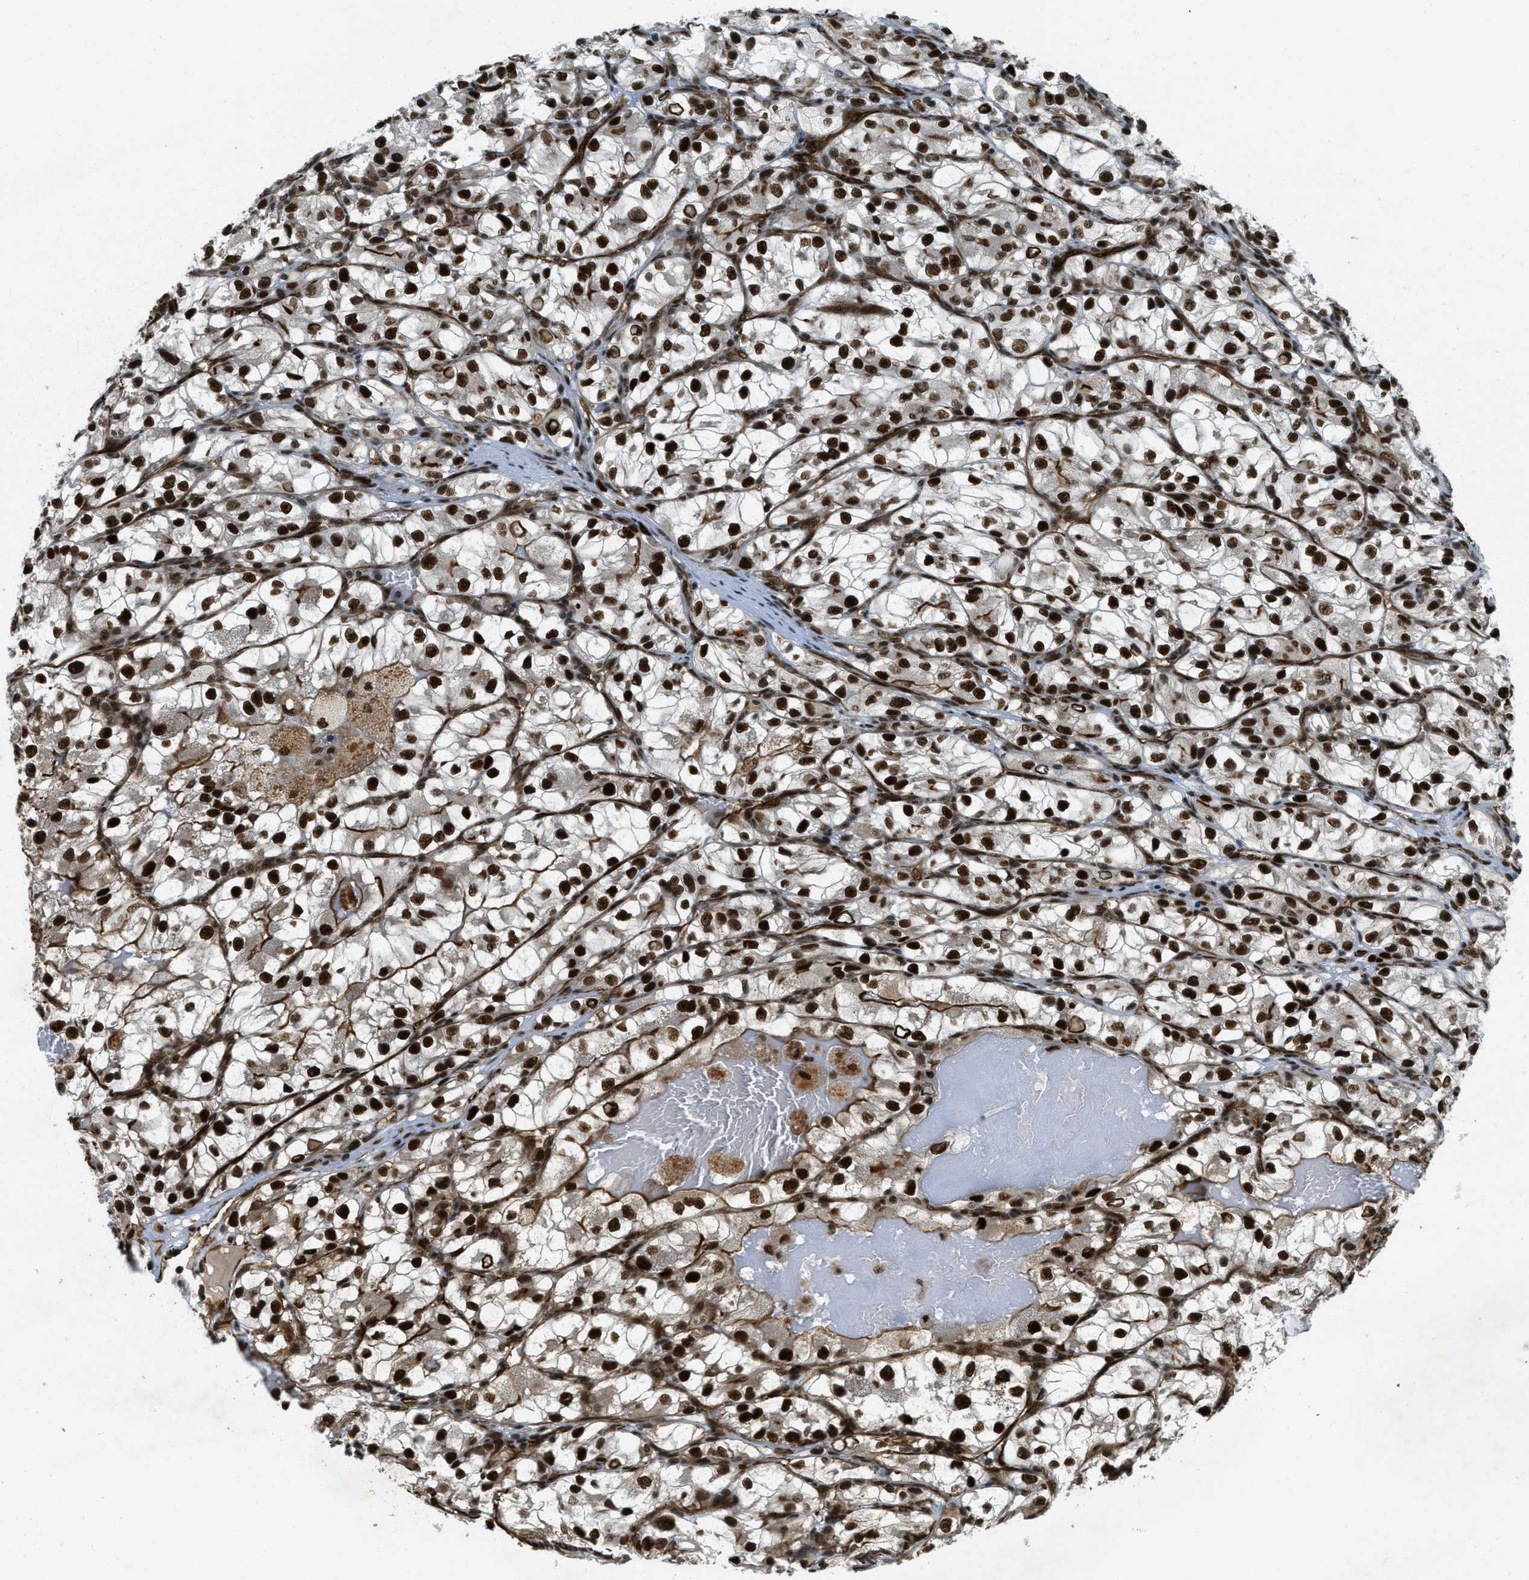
{"staining": {"intensity": "strong", "quantity": ">75%", "location": "cytoplasmic/membranous,nuclear"}, "tissue": "renal cancer", "cell_type": "Tumor cells", "image_type": "cancer", "snomed": [{"axis": "morphology", "description": "Adenocarcinoma, NOS"}, {"axis": "topography", "description": "Kidney"}], "caption": "DAB immunohistochemical staining of renal adenocarcinoma demonstrates strong cytoplasmic/membranous and nuclear protein positivity in about >75% of tumor cells.", "gene": "ZFR", "patient": {"sex": "female", "age": 57}}